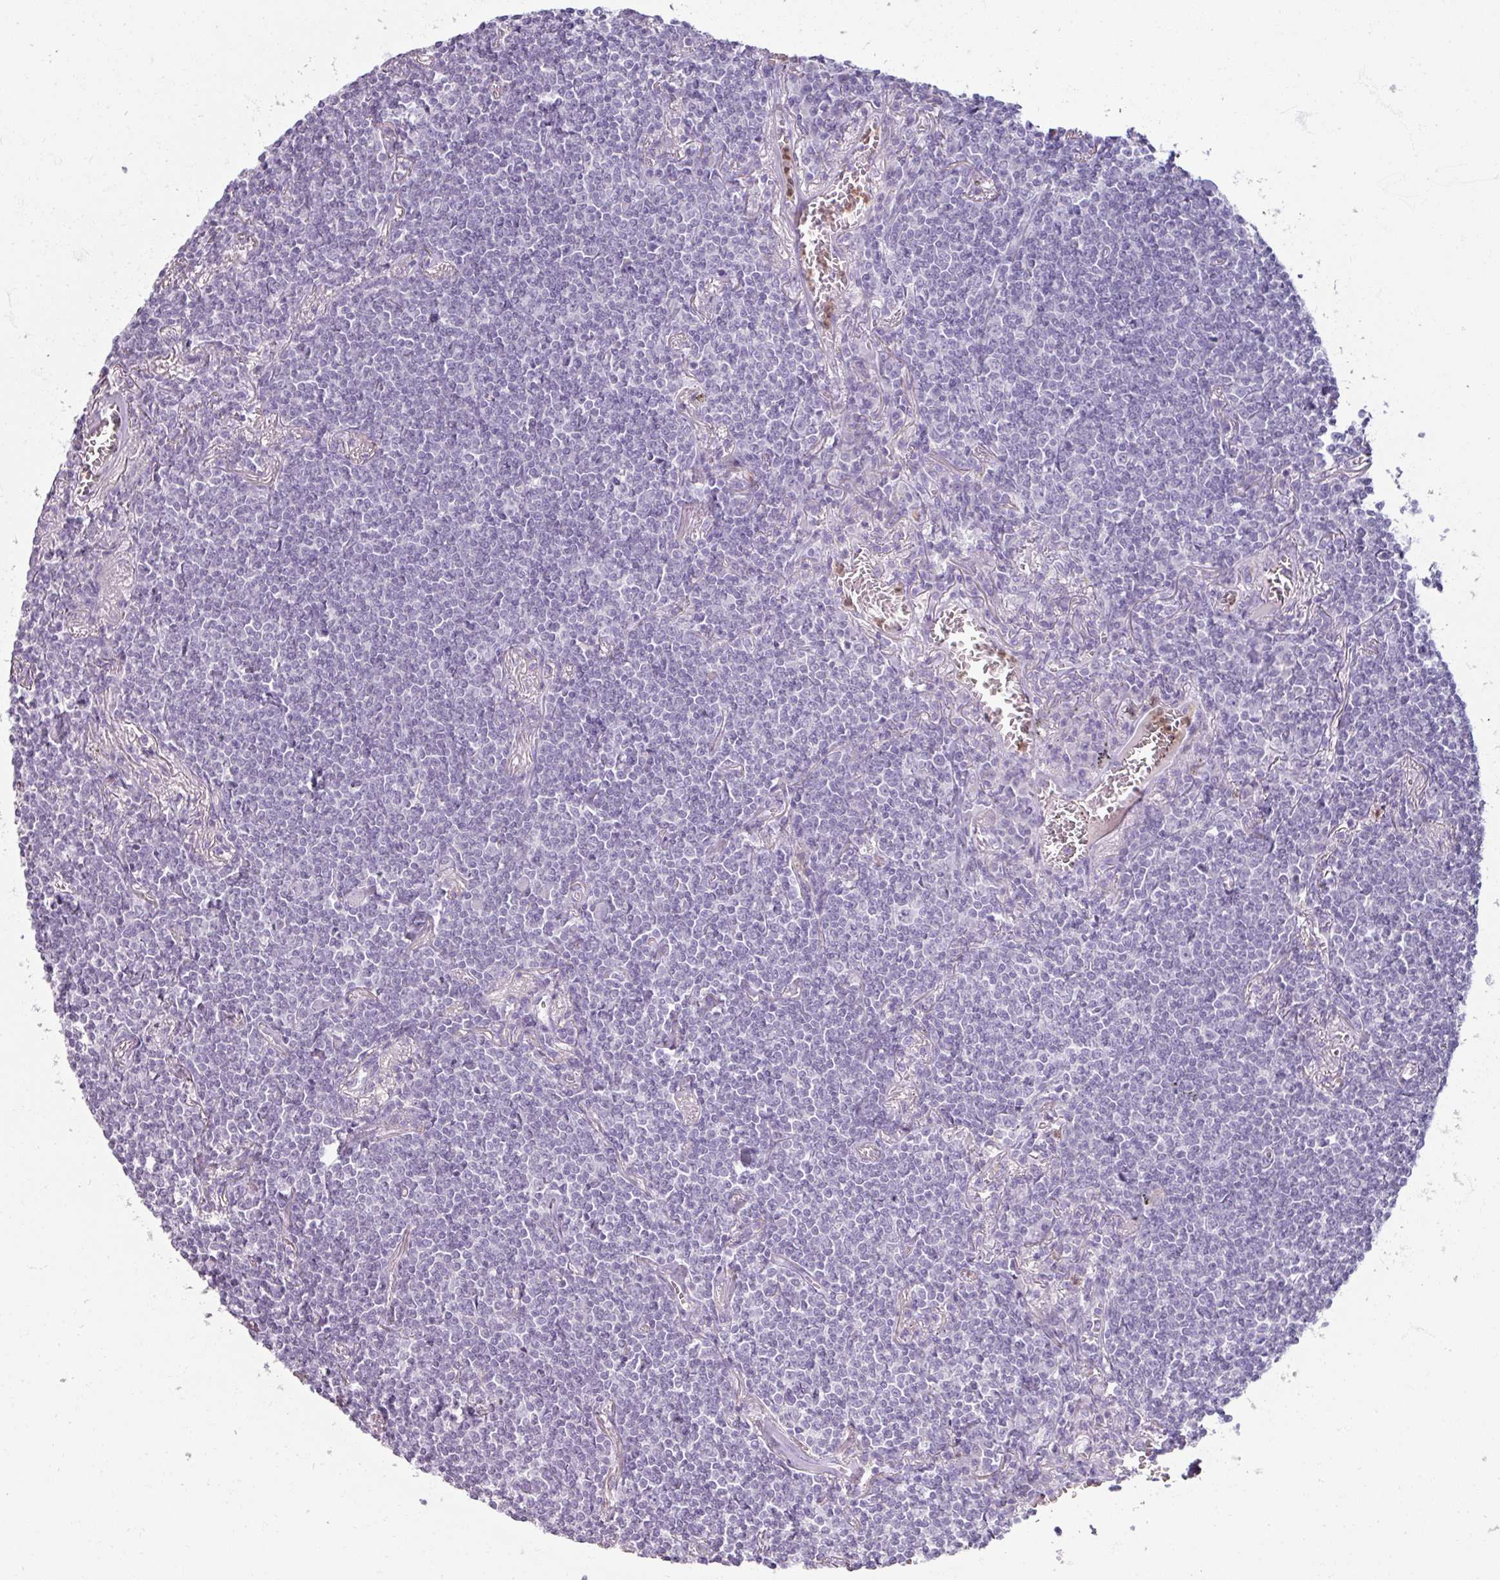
{"staining": {"intensity": "negative", "quantity": "none", "location": "none"}, "tissue": "lymphoma", "cell_type": "Tumor cells", "image_type": "cancer", "snomed": [{"axis": "morphology", "description": "Malignant lymphoma, non-Hodgkin's type, Low grade"}, {"axis": "topography", "description": "Lung"}], "caption": "IHC histopathology image of neoplastic tissue: malignant lymphoma, non-Hodgkin's type (low-grade) stained with DAB (3,3'-diaminobenzidine) reveals no significant protein staining in tumor cells.", "gene": "ARG1", "patient": {"sex": "female", "age": 71}}